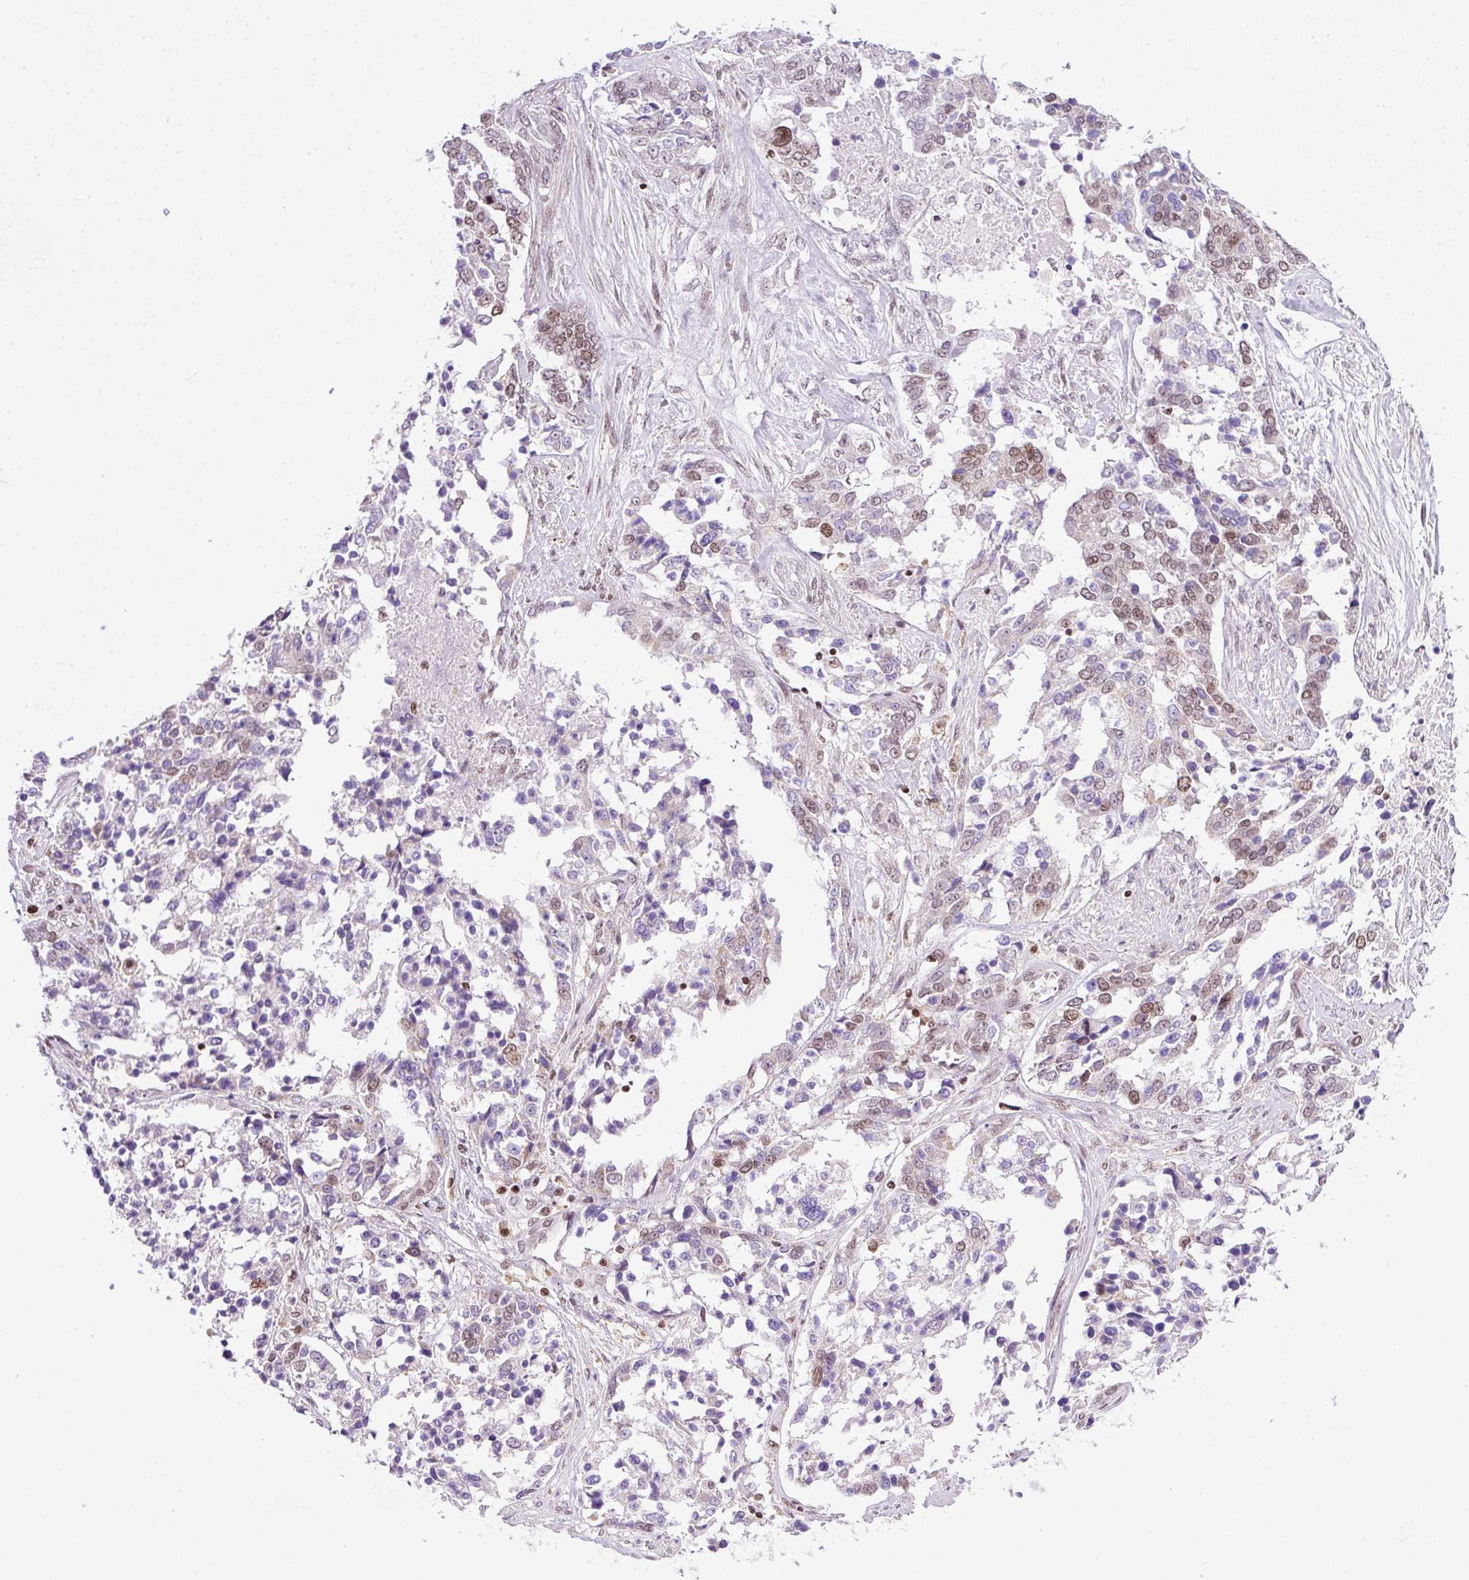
{"staining": {"intensity": "moderate", "quantity": "<25%", "location": "nuclear"}, "tissue": "ovarian cancer", "cell_type": "Tumor cells", "image_type": "cancer", "snomed": [{"axis": "morphology", "description": "Cystadenocarcinoma, serous, NOS"}, {"axis": "topography", "description": "Ovary"}], "caption": "Tumor cells show low levels of moderate nuclear positivity in approximately <25% of cells in human ovarian serous cystadenocarcinoma.", "gene": "CCDC137", "patient": {"sex": "female", "age": 44}}